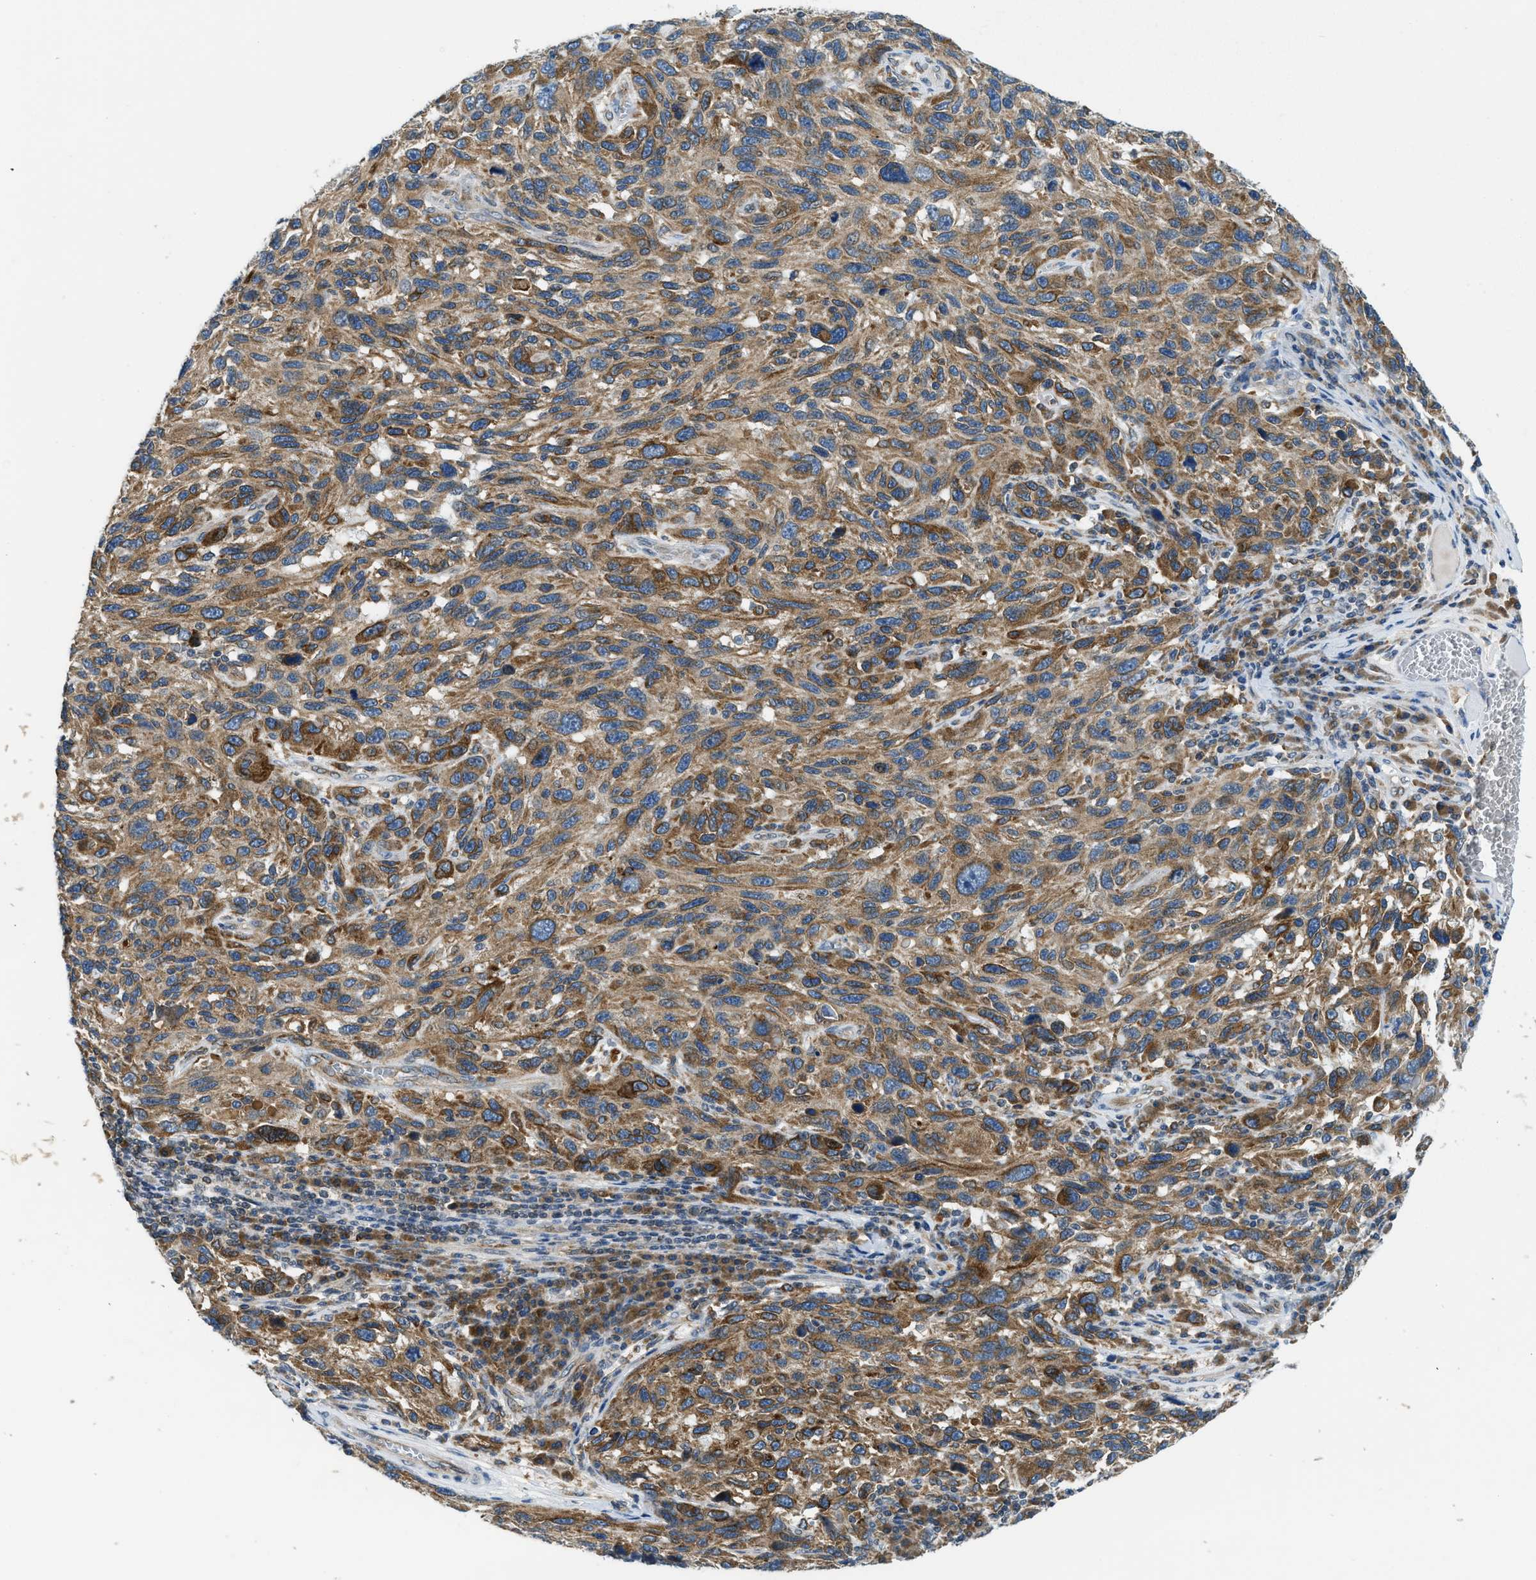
{"staining": {"intensity": "moderate", "quantity": ">75%", "location": "cytoplasmic/membranous"}, "tissue": "melanoma", "cell_type": "Tumor cells", "image_type": "cancer", "snomed": [{"axis": "morphology", "description": "Malignant melanoma, NOS"}, {"axis": "topography", "description": "Skin"}], "caption": "Moderate cytoplasmic/membranous positivity is identified in about >75% of tumor cells in malignant melanoma. (IHC, brightfield microscopy, high magnification).", "gene": "BCAP31", "patient": {"sex": "male", "age": 53}}